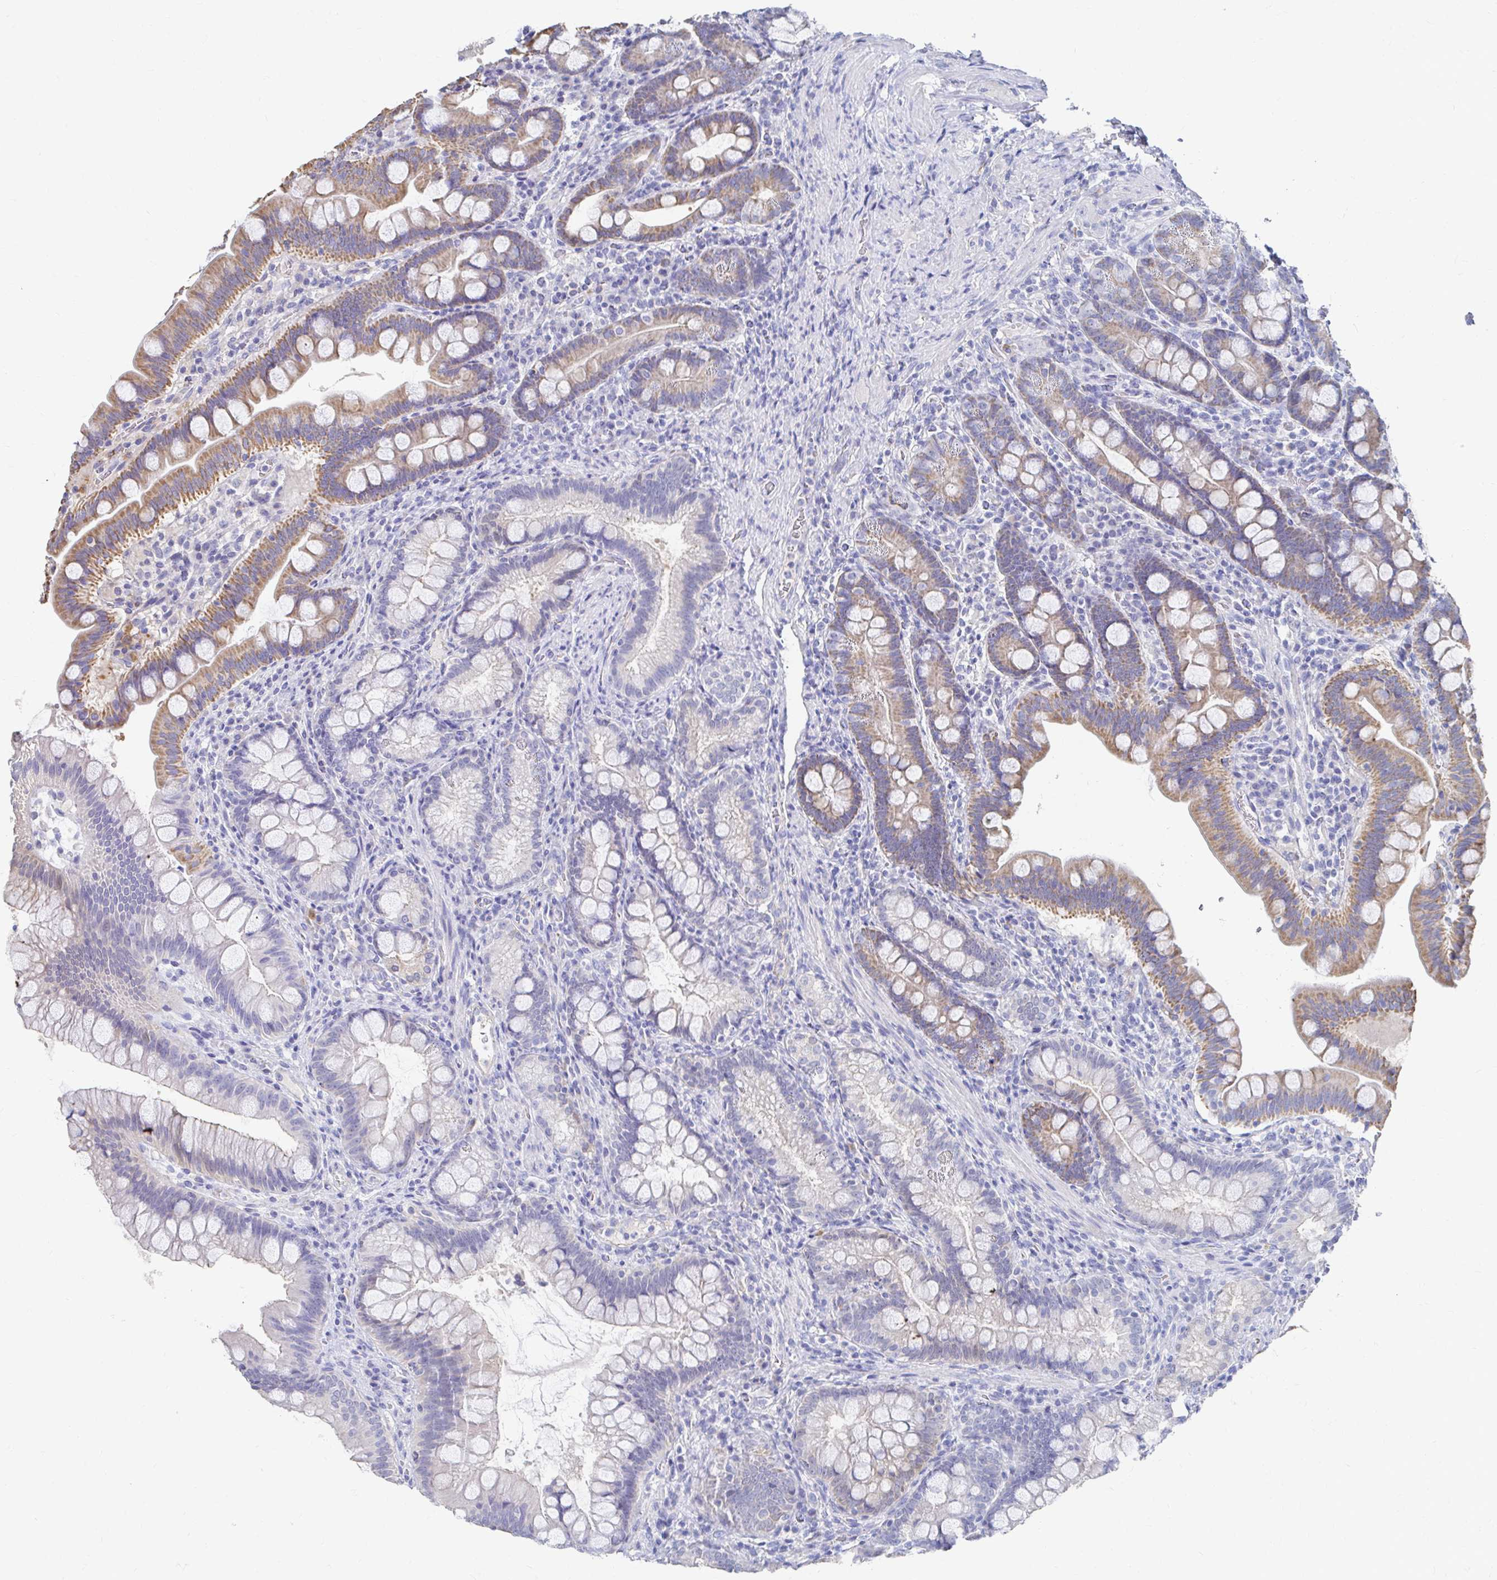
{"staining": {"intensity": "weak", "quantity": "25%-75%", "location": "cytoplasmic/membranous"}, "tissue": "duodenum", "cell_type": "Glandular cells", "image_type": "normal", "snomed": [{"axis": "morphology", "description": "Normal tissue, NOS"}, {"axis": "topography", "description": "Pancreas"}, {"axis": "topography", "description": "Duodenum"}], "caption": "Glandular cells display low levels of weak cytoplasmic/membranous staining in about 25%-75% of cells in unremarkable human duodenum.", "gene": "LAMC3", "patient": {"sex": "male", "age": 59}}